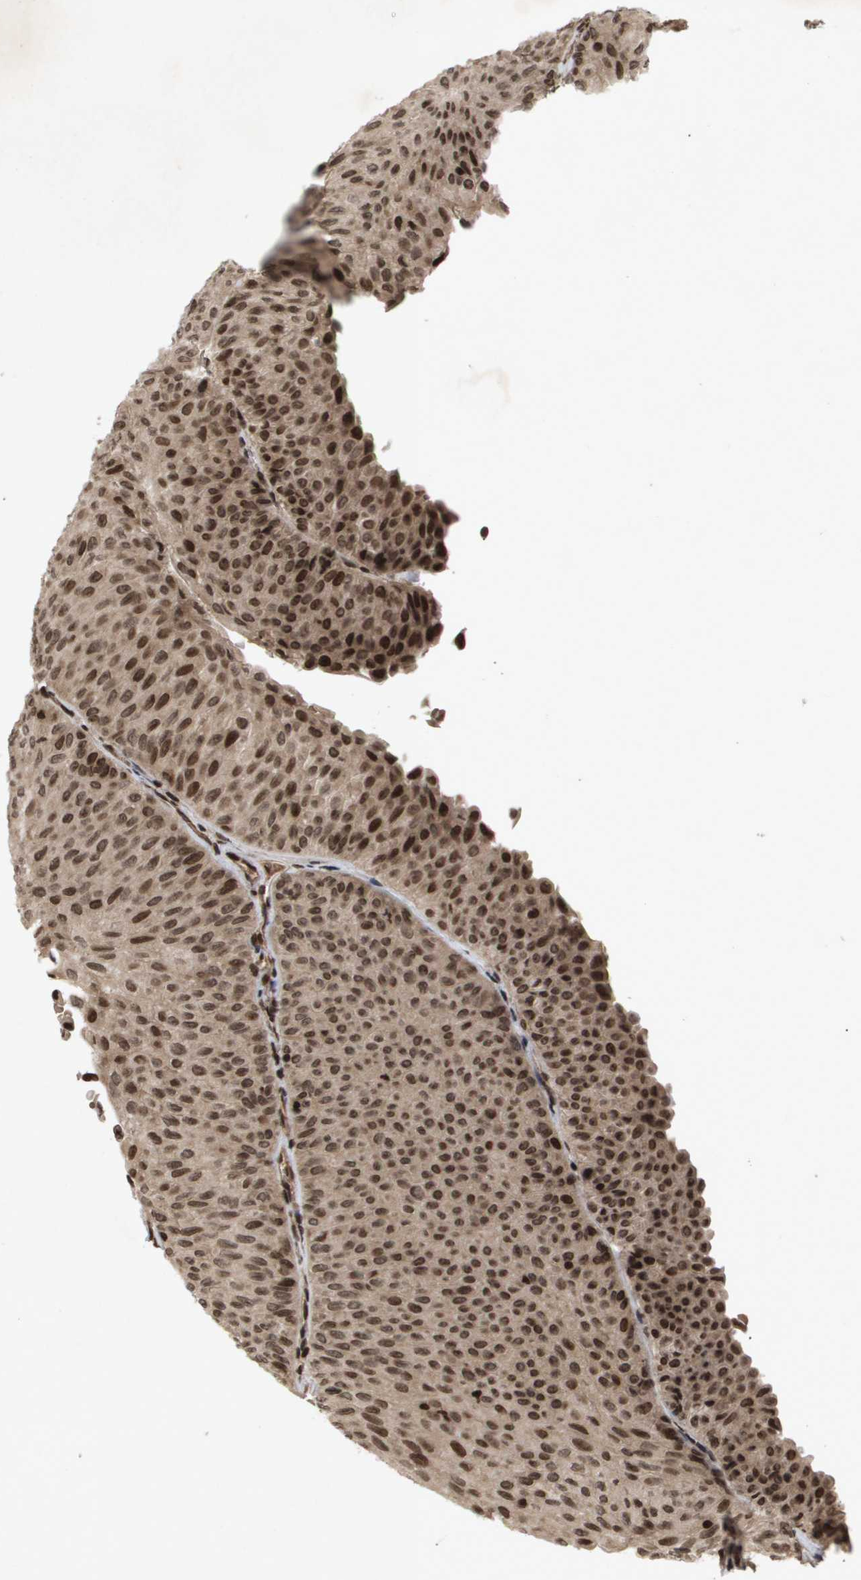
{"staining": {"intensity": "moderate", "quantity": ">75%", "location": "cytoplasmic/membranous,nuclear"}, "tissue": "urothelial cancer", "cell_type": "Tumor cells", "image_type": "cancer", "snomed": [{"axis": "morphology", "description": "Urothelial carcinoma, Low grade"}, {"axis": "topography", "description": "Urinary bladder"}], "caption": "Immunohistochemical staining of human urothelial cancer displays medium levels of moderate cytoplasmic/membranous and nuclear protein staining in approximately >75% of tumor cells.", "gene": "HSPA6", "patient": {"sex": "male", "age": 78}}